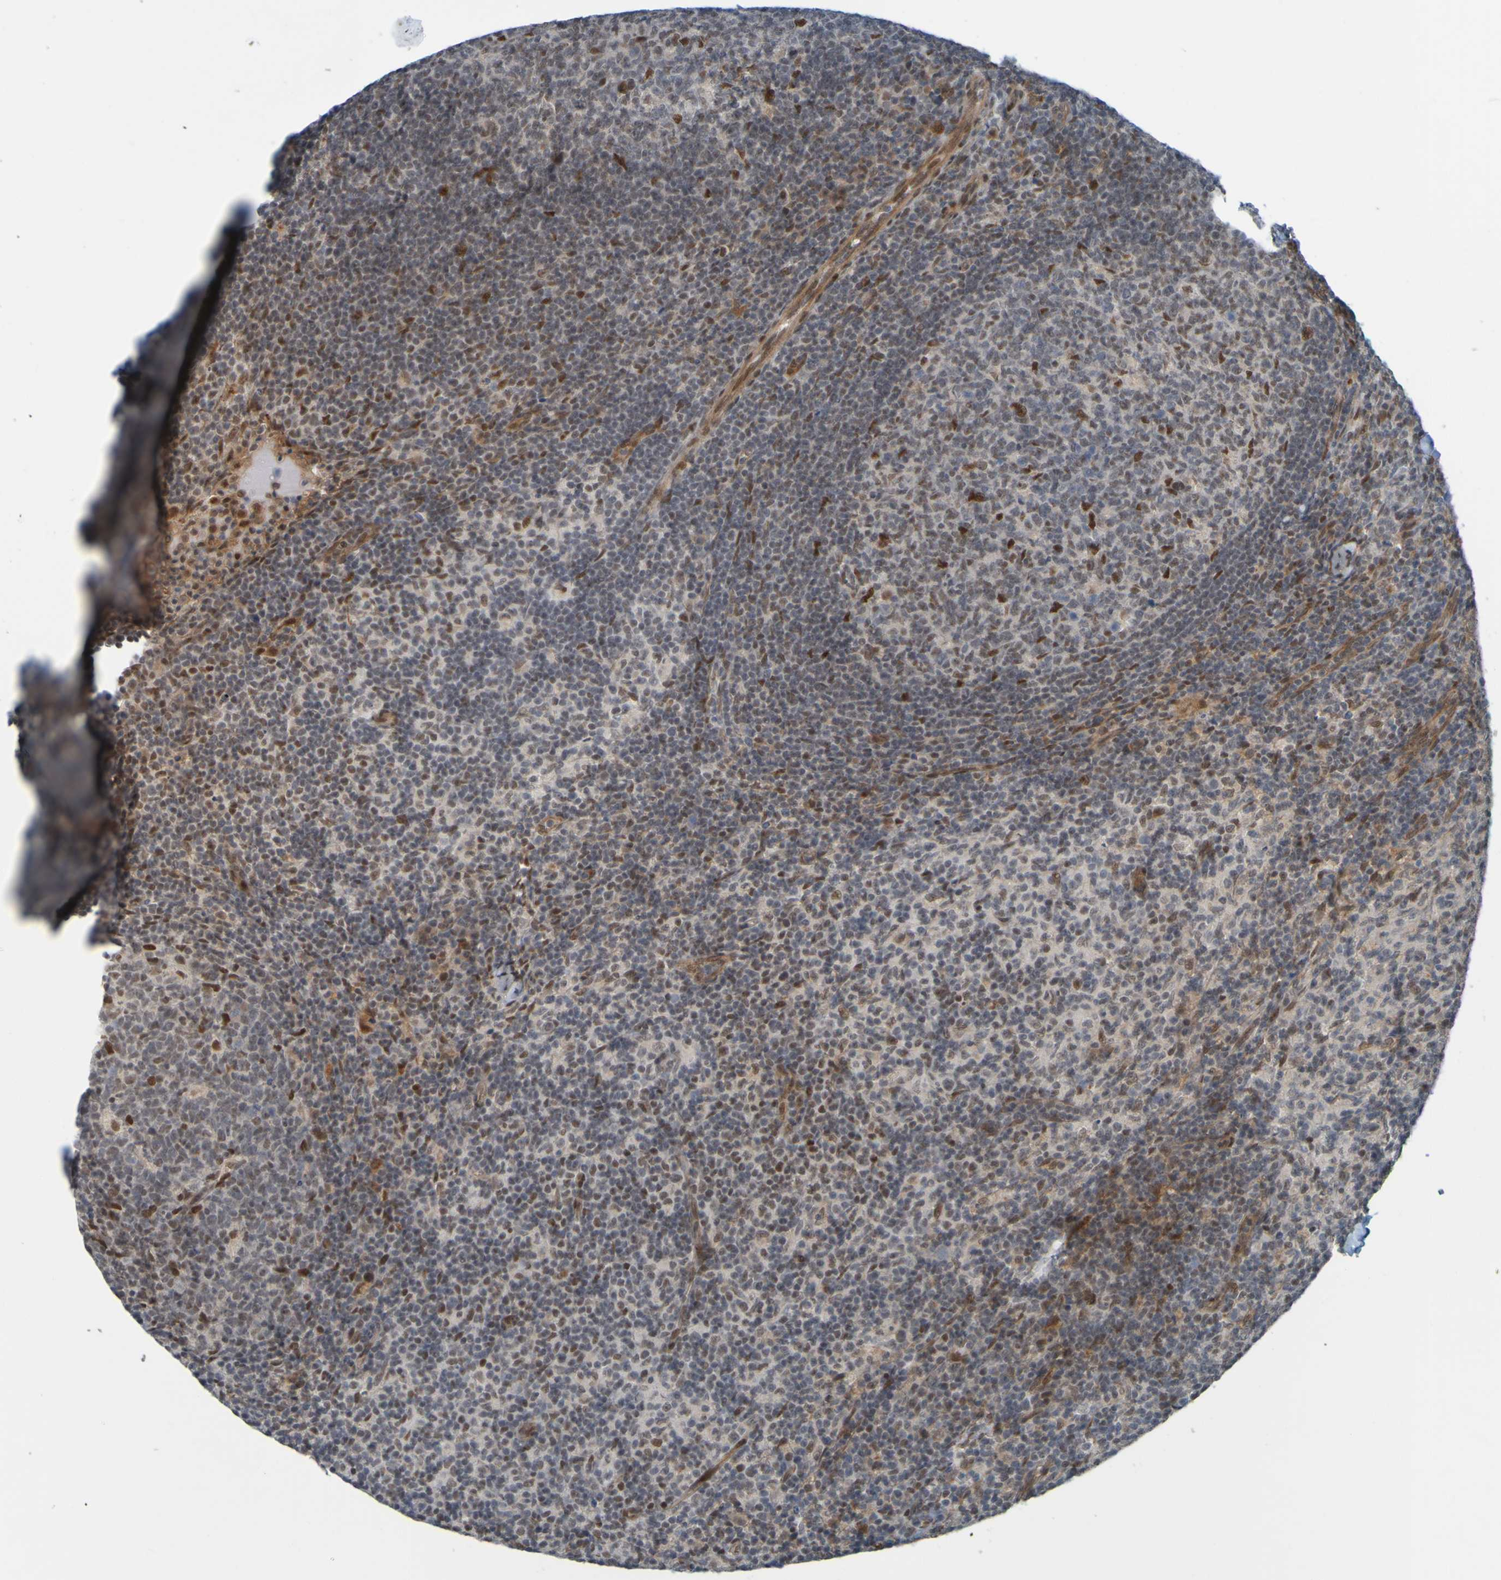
{"staining": {"intensity": "moderate", "quantity": "<25%", "location": "nuclear"}, "tissue": "lymph node", "cell_type": "Germinal center cells", "image_type": "normal", "snomed": [{"axis": "morphology", "description": "Normal tissue, NOS"}, {"axis": "morphology", "description": "Inflammation, NOS"}, {"axis": "topography", "description": "Lymph node"}], "caption": "IHC of normal lymph node reveals low levels of moderate nuclear staining in approximately <25% of germinal center cells. Using DAB (brown) and hematoxylin (blue) stains, captured at high magnification using brightfield microscopy.", "gene": "MCPH1", "patient": {"sex": "male", "age": 55}}